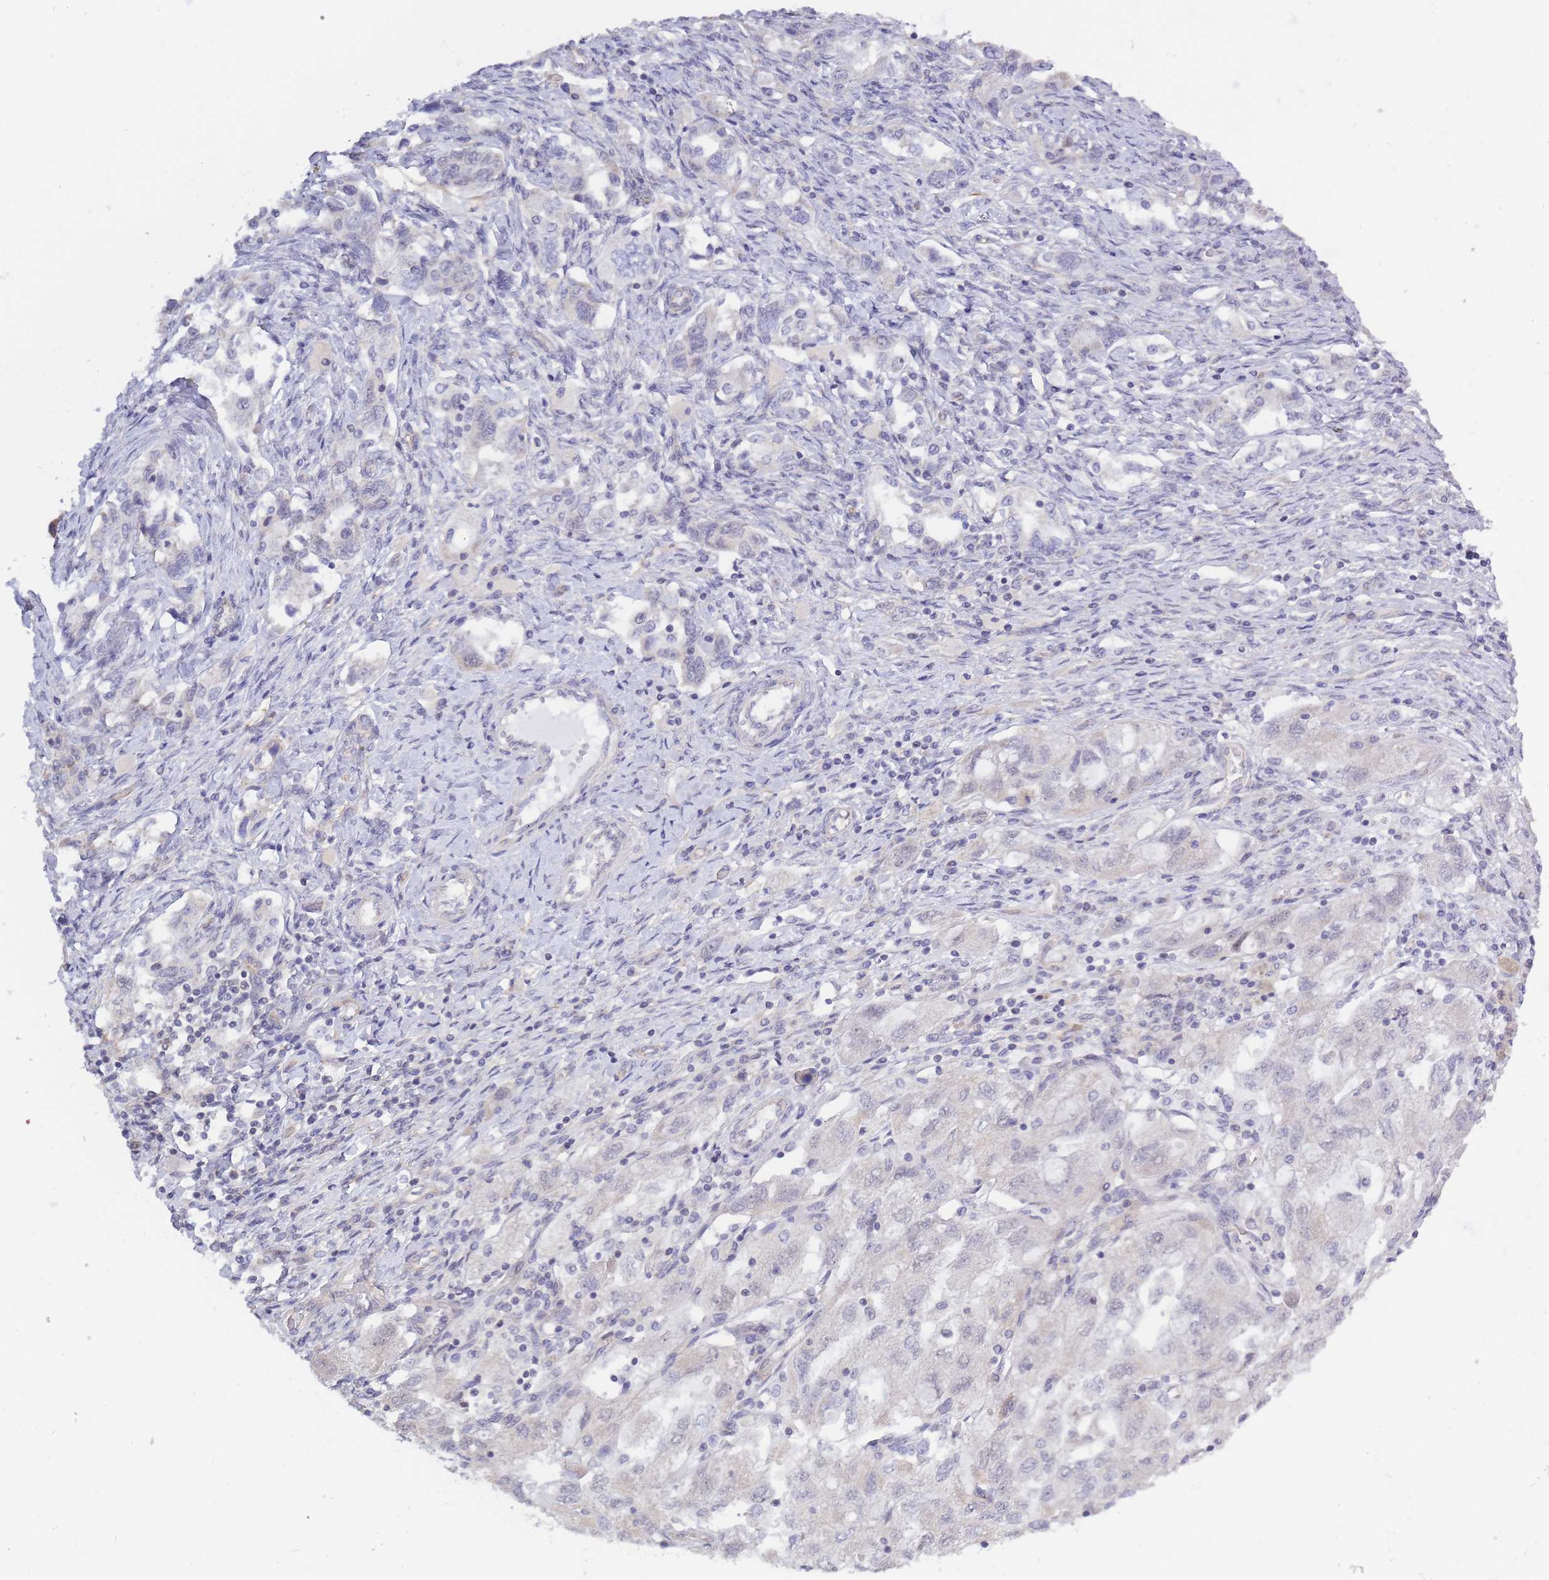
{"staining": {"intensity": "negative", "quantity": "none", "location": "none"}, "tissue": "ovarian cancer", "cell_type": "Tumor cells", "image_type": "cancer", "snomed": [{"axis": "morphology", "description": "Carcinoma, NOS"}, {"axis": "morphology", "description": "Cystadenocarcinoma, serous, NOS"}, {"axis": "topography", "description": "Ovary"}], "caption": "This is a photomicrograph of immunohistochemistry (IHC) staining of ovarian serous cystadenocarcinoma, which shows no positivity in tumor cells.", "gene": "C19orf25", "patient": {"sex": "female", "age": 69}}